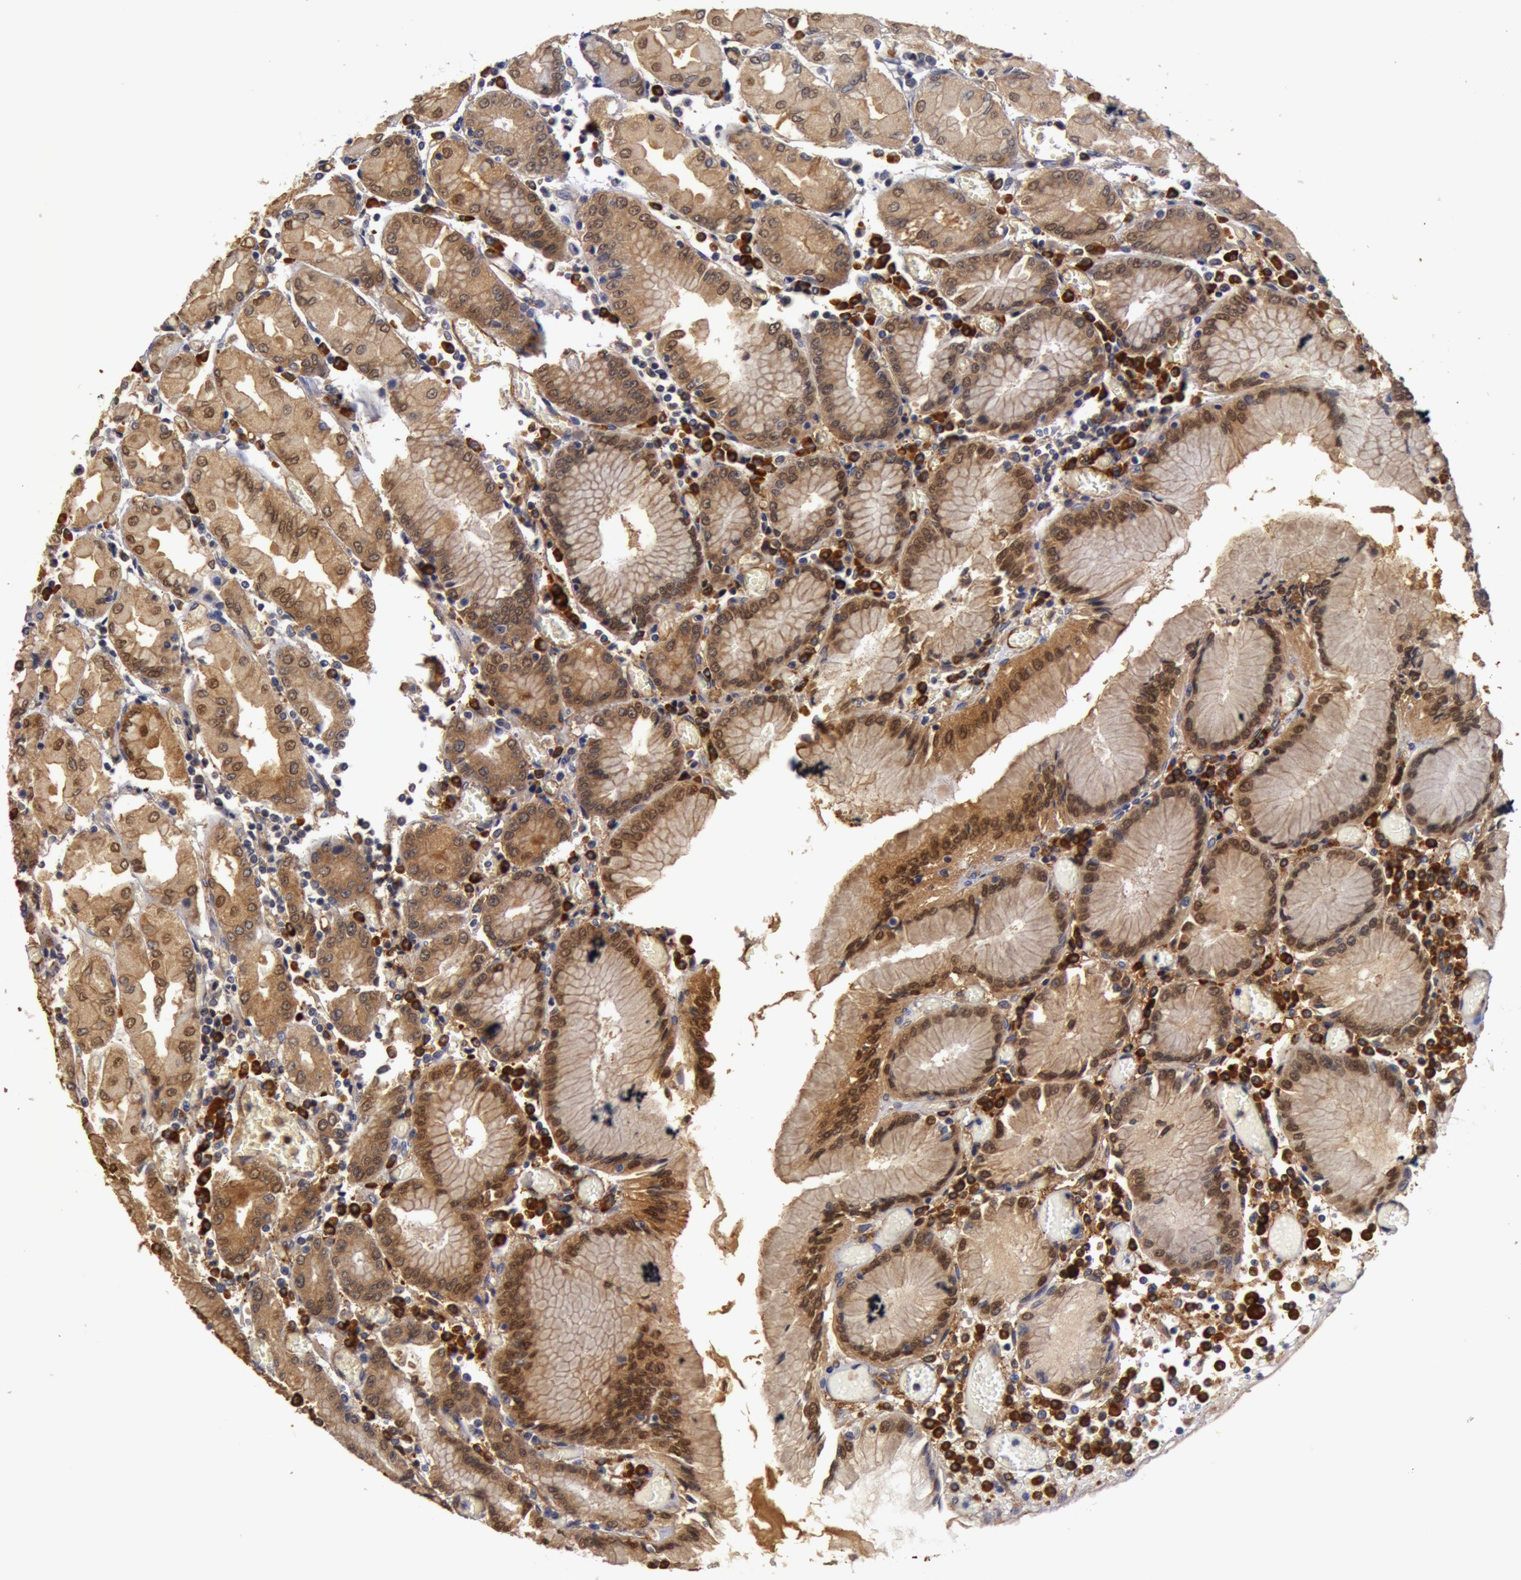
{"staining": {"intensity": "moderate", "quantity": "25%-75%", "location": "cytoplasmic/membranous"}, "tissue": "stomach", "cell_type": "Glandular cells", "image_type": "normal", "snomed": [{"axis": "morphology", "description": "Normal tissue, NOS"}, {"axis": "topography", "description": "Stomach, upper"}], "caption": "Moderate cytoplasmic/membranous positivity is present in about 25%-75% of glandular cells in benign stomach. (DAB IHC with brightfield microscopy, high magnification).", "gene": "IL23A", "patient": {"sex": "male", "age": 78}}